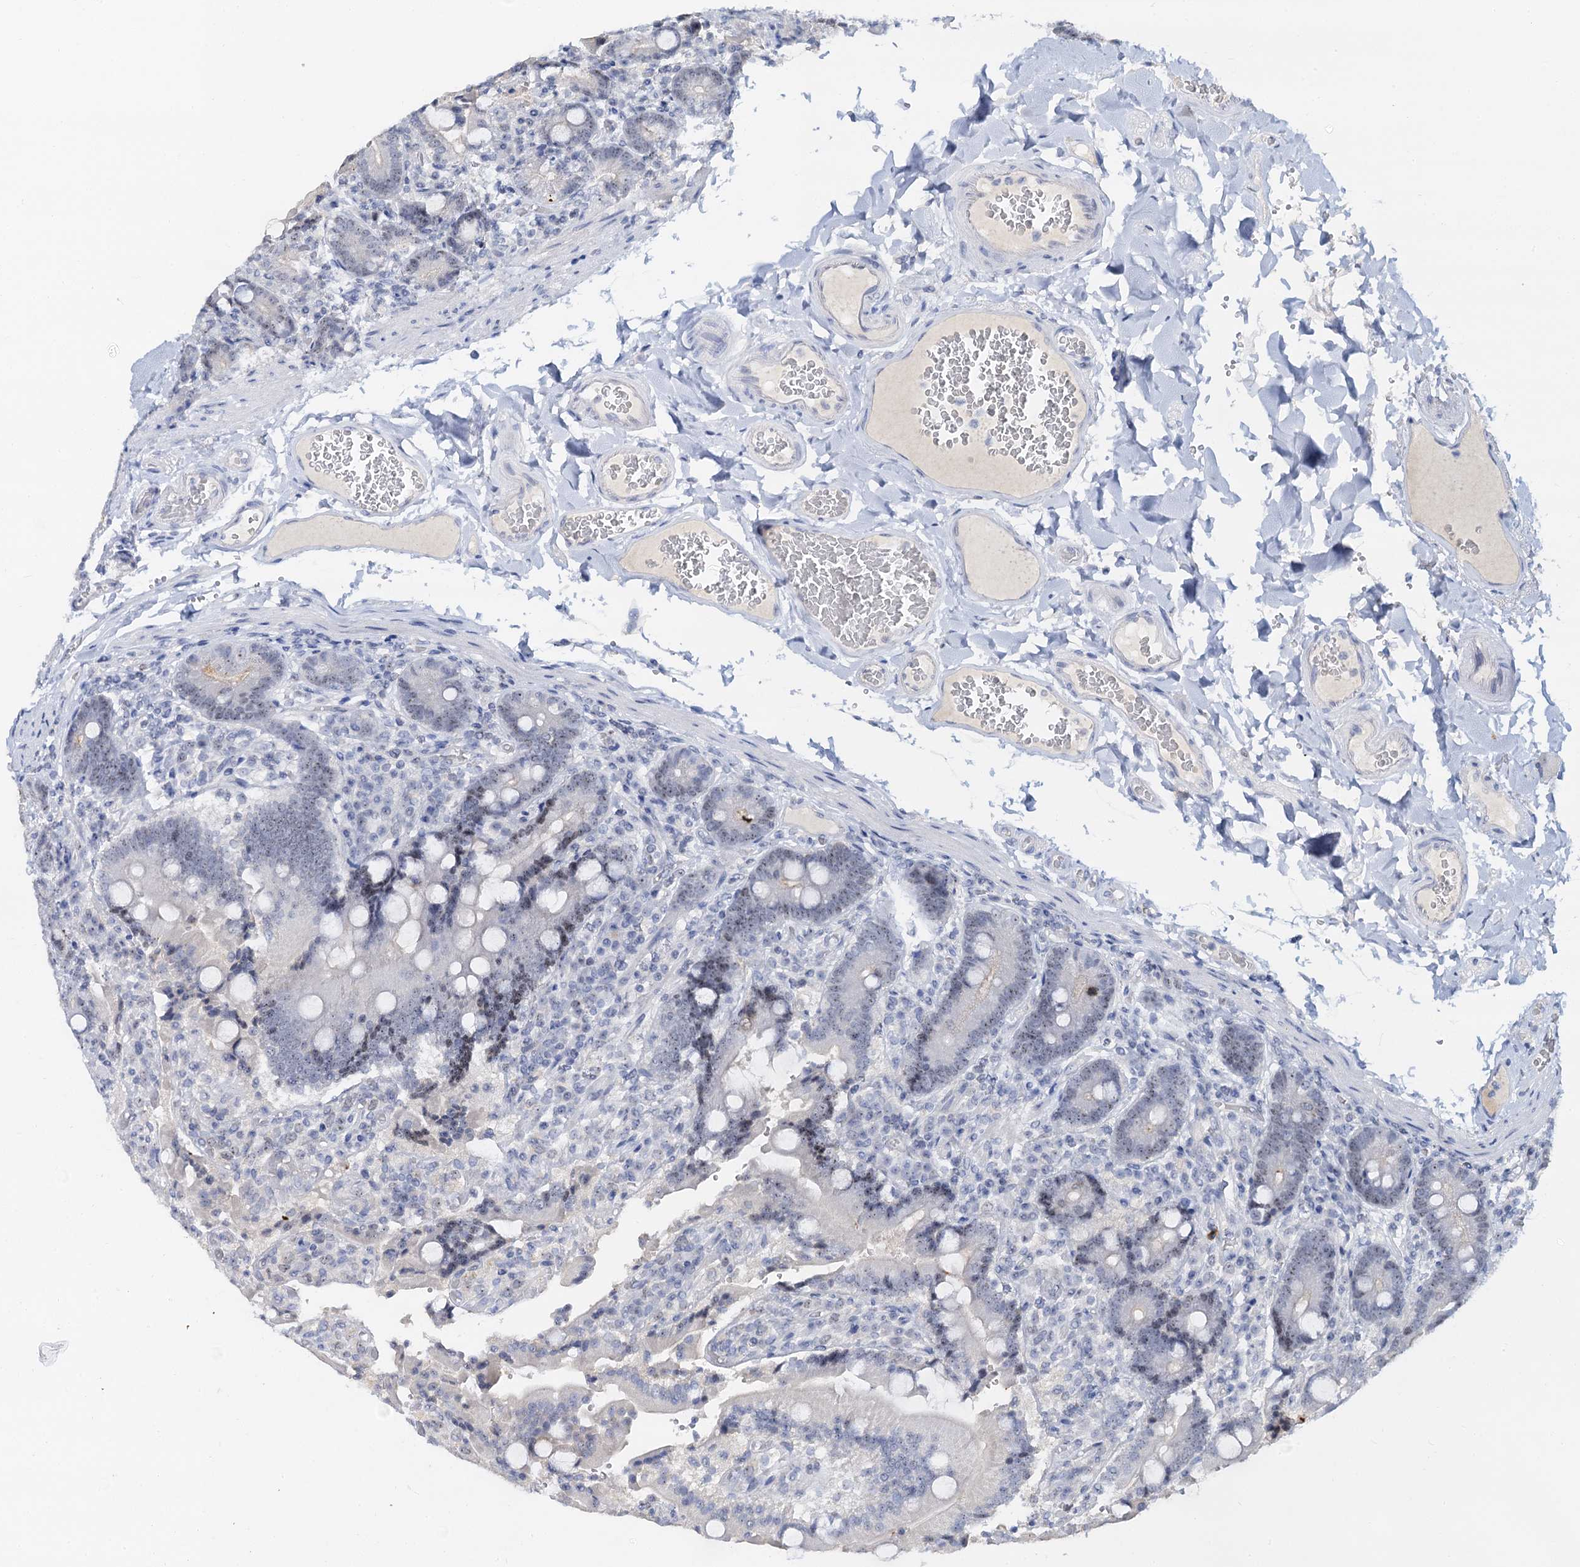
{"staining": {"intensity": "weak", "quantity": "25%-75%", "location": "nuclear"}, "tissue": "duodenum", "cell_type": "Glandular cells", "image_type": "normal", "snomed": [{"axis": "morphology", "description": "Normal tissue, NOS"}, {"axis": "topography", "description": "Duodenum"}], "caption": "Immunohistochemical staining of normal duodenum reveals weak nuclear protein staining in approximately 25%-75% of glandular cells. (Brightfield microscopy of DAB IHC at high magnification).", "gene": "NOP2", "patient": {"sex": "female", "age": 62}}